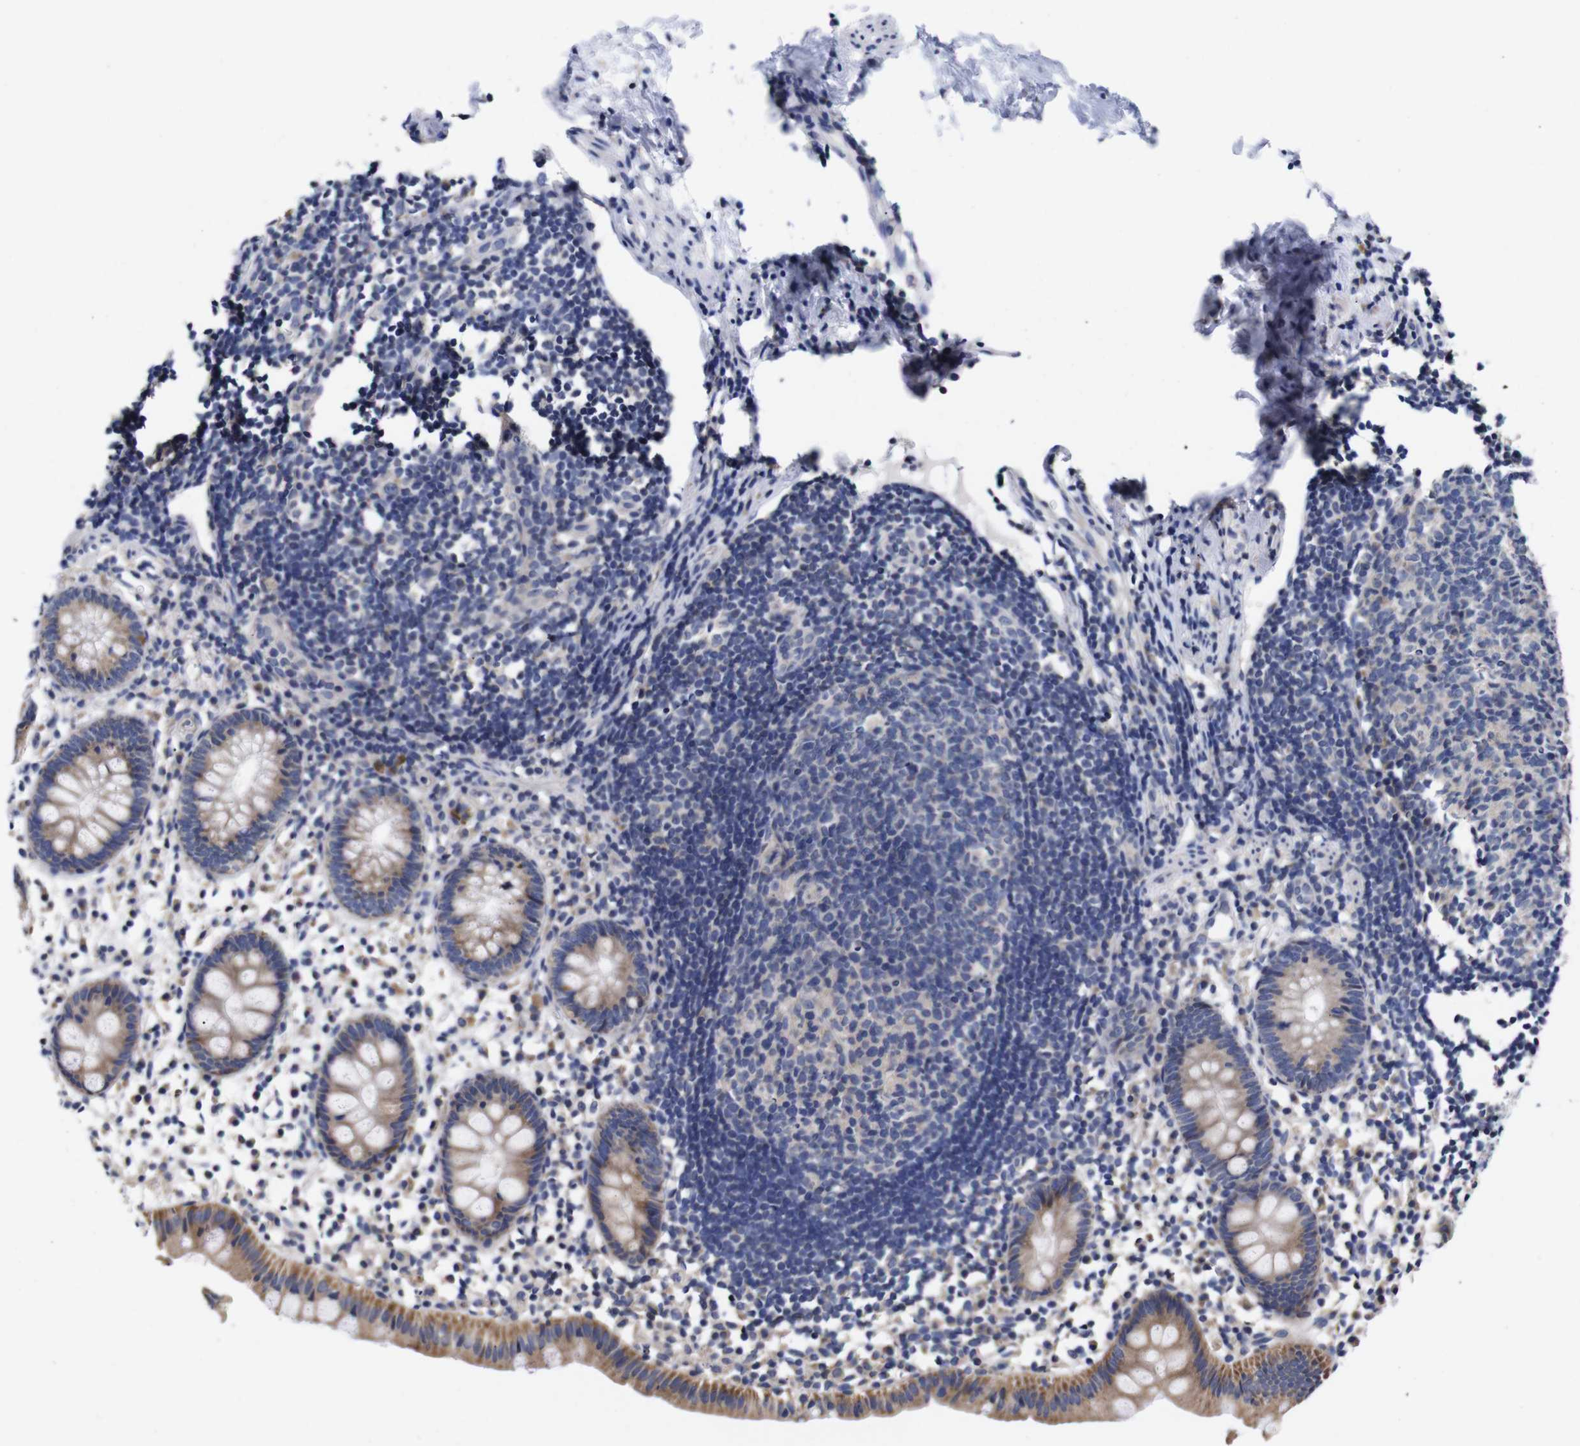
{"staining": {"intensity": "moderate", "quantity": ">75%", "location": "cytoplasmic/membranous"}, "tissue": "appendix", "cell_type": "Glandular cells", "image_type": "normal", "snomed": [{"axis": "morphology", "description": "Normal tissue, NOS"}, {"axis": "topography", "description": "Appendix"}], "caption": "A micrograph showing moderate cytoplasmic/membranous expression in approximately >75% of glandular cells in normal appendix, as visualized by brown immunohistochemical staining.", "gene": "OPN3", "patient": {"sex": "female", "age": 20}}